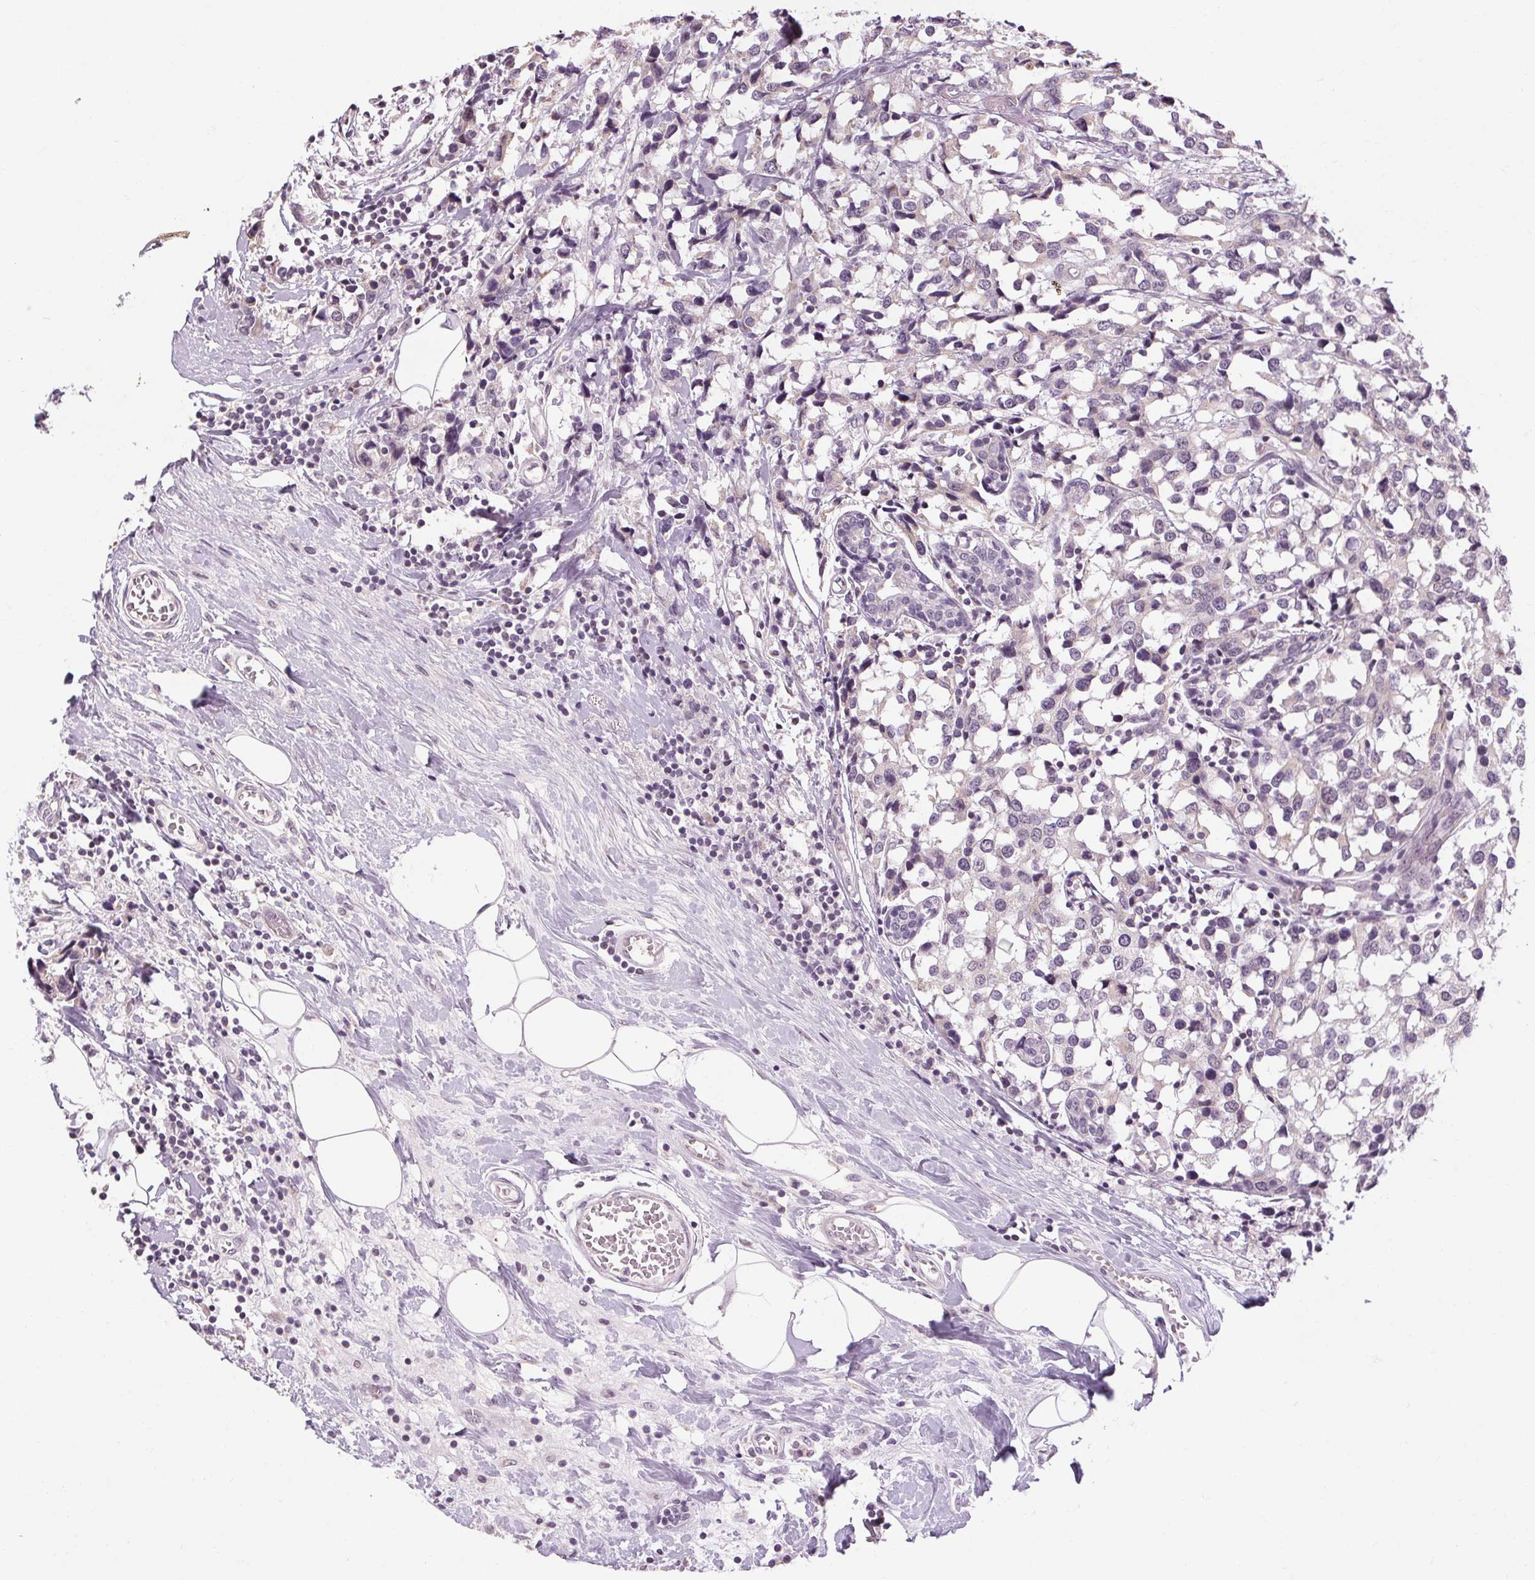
{"staining": {"intensity": "negative", "quantity": "none", "location": "none"}, "tissue": "breast cancer", "cell_type": "Tumor cells", "image_type": "cancer", "snomed": [{"axis": "morphology", "description": "Lobular carcinoma"}, {"axis": "topography", "description": "Breast"}], "caption": "Tumor cells are negative for protein expression in human lobular carcinoma (breast). The staining is performed using DAB brown chromogen with nuclei counter-stained in using hematoxylin.", "gene": "KLHL40", "patient": {"sex": "female", "age": 59}}